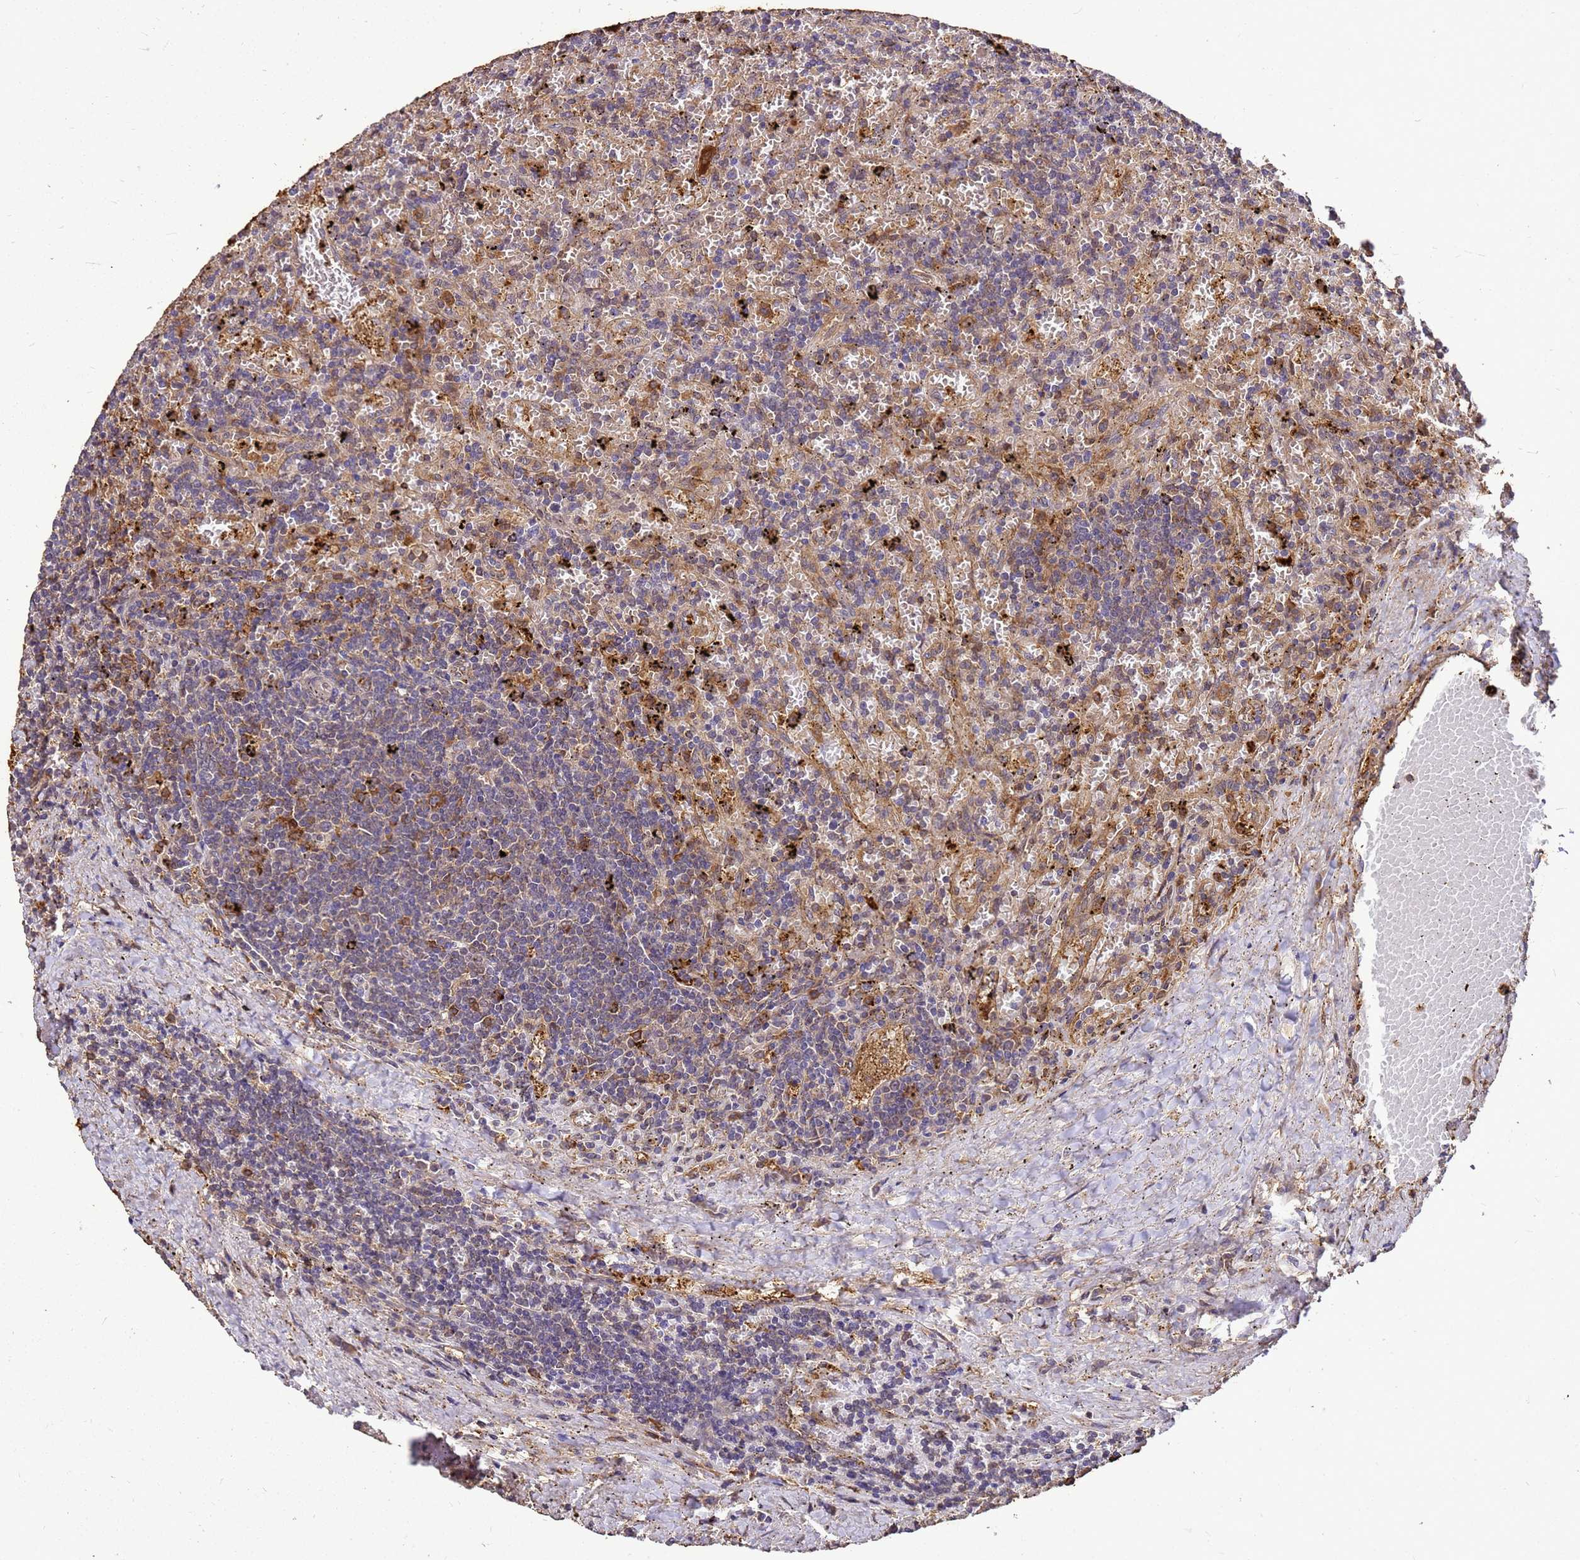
{"staining": {"intensity": "moderate", "quantity": "<25%", "location": "cytoplasmic/membranous"}, "tissue": "lymphoma", "cell_type": "Tumor cells", "image_type": "cancer", "snomed": [{"axis": "morphology", "description": "Malignant lymphoma, non-Hodgkin's type, Low grade"}, {"axis": "topography", "description": "Spleen"}], "caption": "Low-grade malignant lymphoma, non-Hodgkin's type stained with DAB (3,3'-diaminobenzidine) immunohistochemistry exhibits low levels of moderate cytoplasmic/membranous expression in about <25% of tumor cells.", "gene": "ZNF618", "patient": {"sex": "male", "age": 76}}